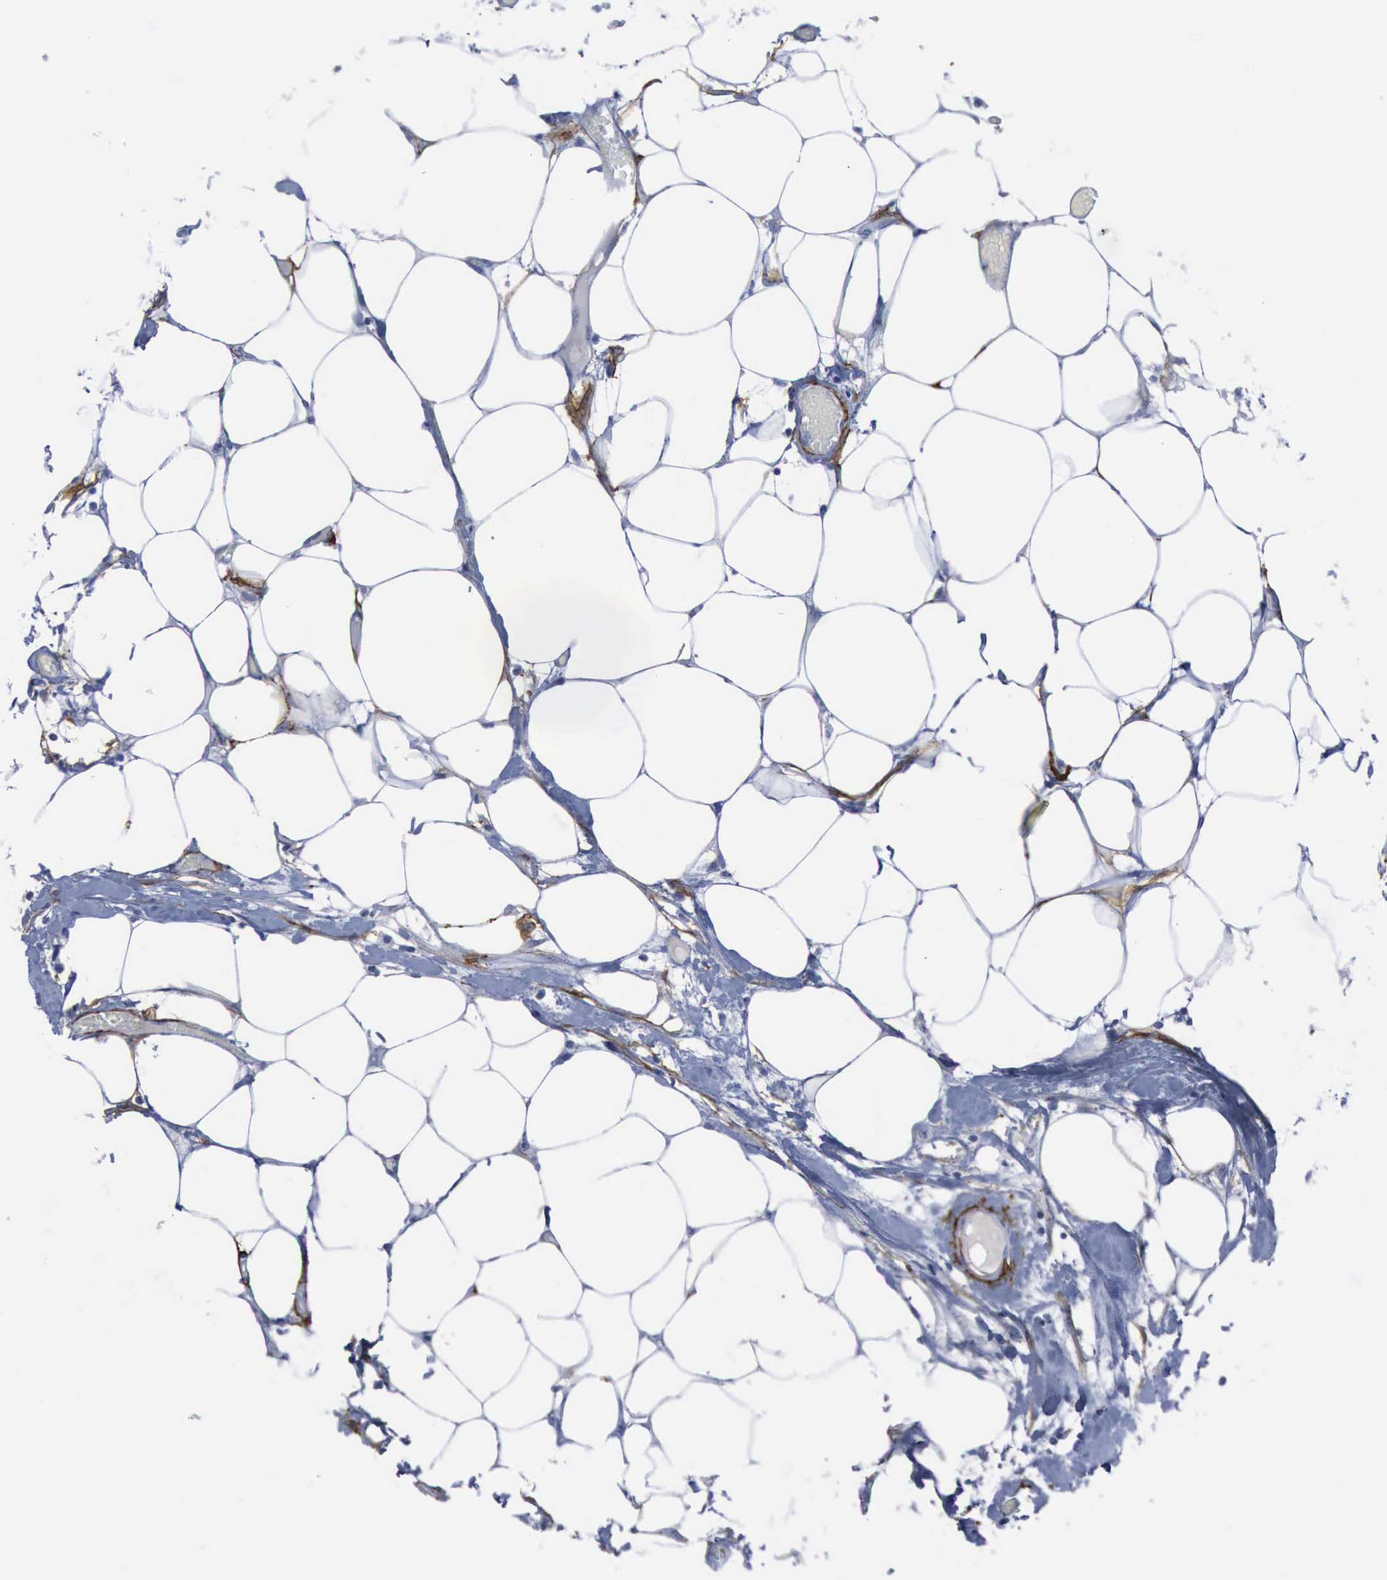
{"staining": {"intensity": "negative", "quantity": "none", "location": "none"}, "tissue": "lymphoma", "cell_type": "Tumor cells", "image_type": "cancer", "snomed": [{"axis": "morphology", "description": "Malignant lymphoma, non-Hodgkin's type, High grade"}, {"axis": "topography", "description": "Colon"}], "caption": "The micrograph demonstrates no staining of tumor cells in high-grade malignant lymphoma, non-Hodgkin's type. (Stains: DAB (3,3'-diaminobenzidine) immunohistochemistry (IHC) with hematoxylin counter stain, Microscopy: brightfield microscopy at high magnification).", "gene": "NGFR", "patient": {"sex": "male", "age": 82}}